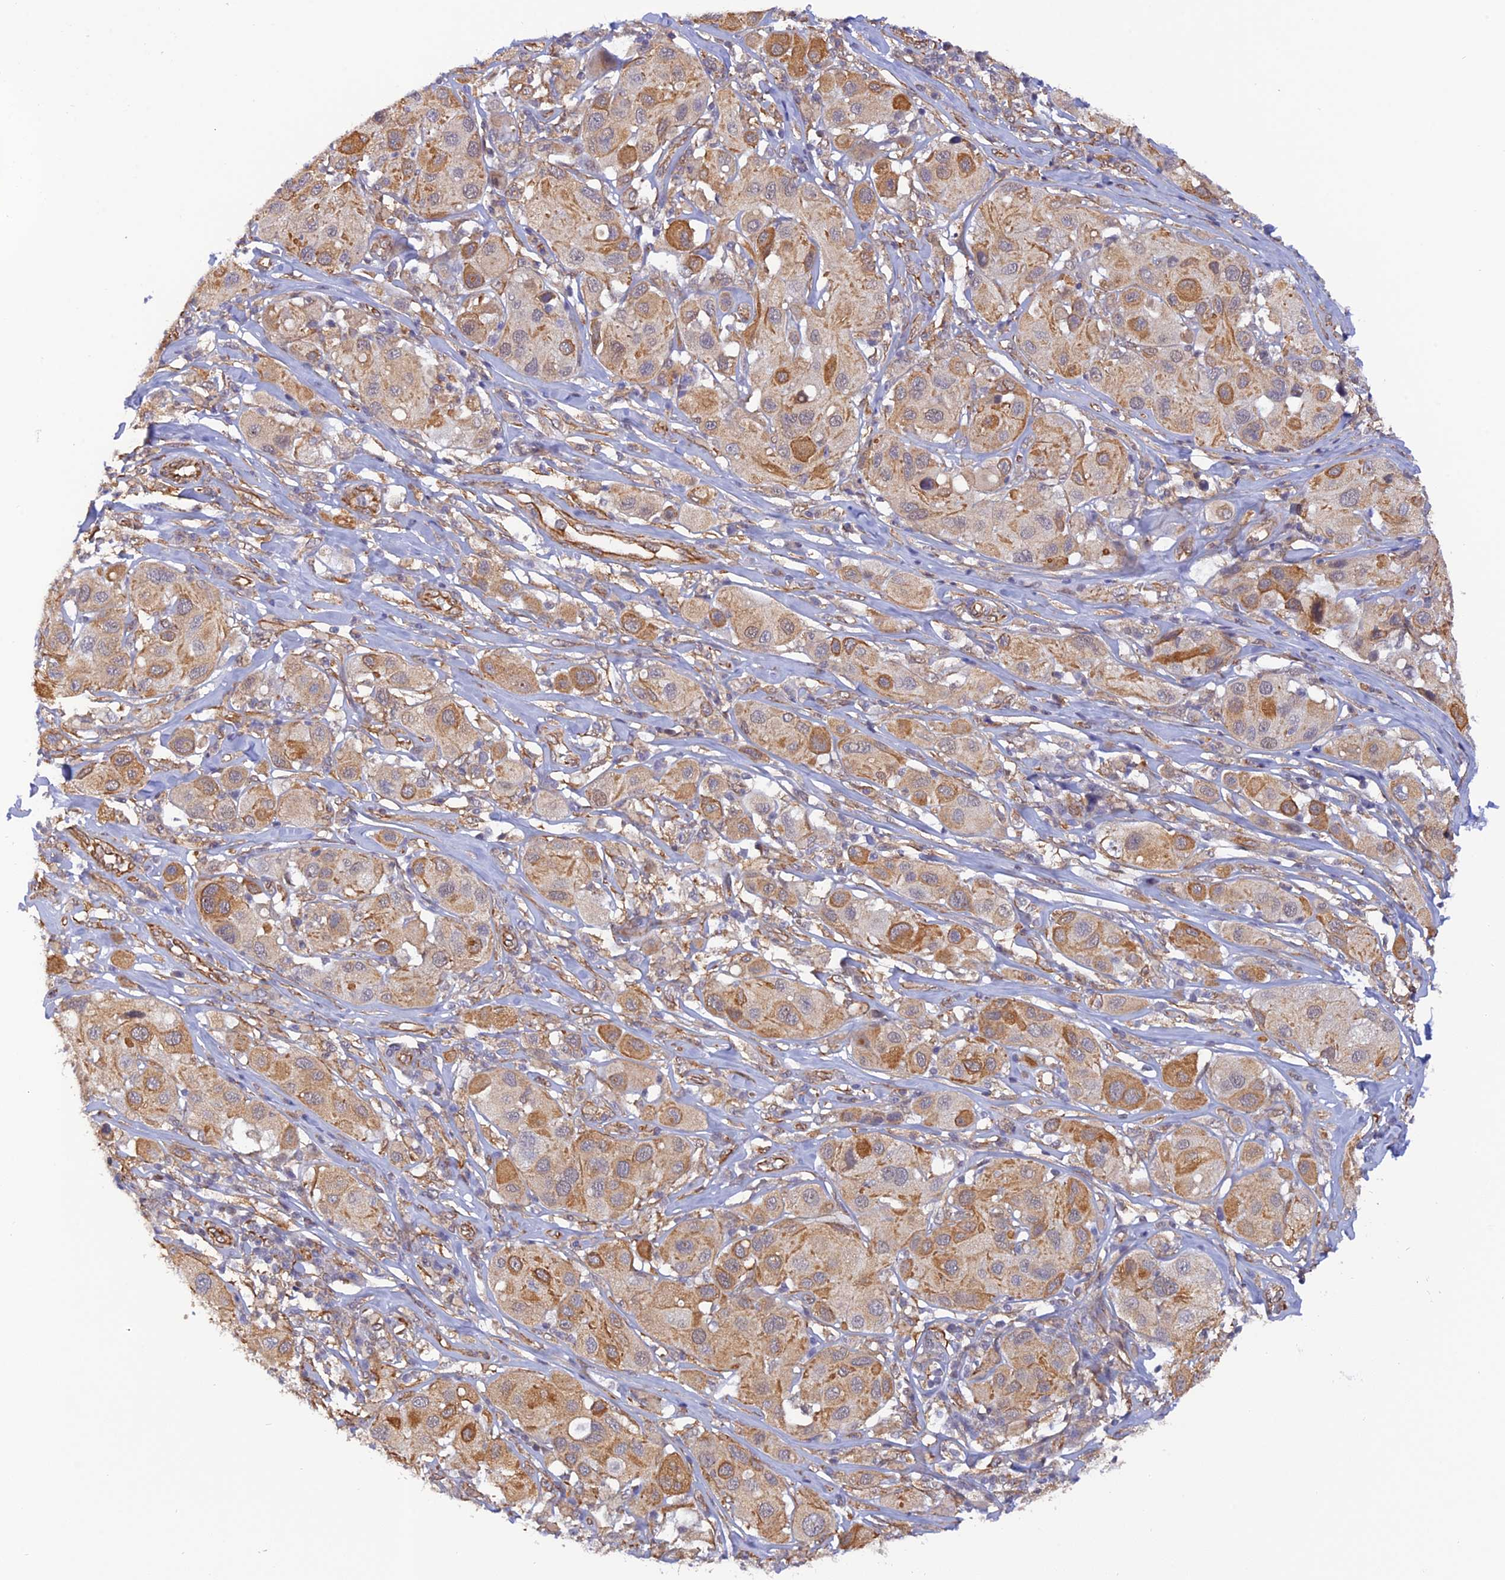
{"staining": {"intensity": "moderate", "quantity": ">75%", "location": "cytoplasmic/membranous"}, "tissue": "melanoma", "cell_type": "Tumor cells", "image_type": "cancer", "snomed": [{"axis": "morphology", "description": "Malignant melanoma, Metastatic site"}, {"axis": "topography", "description": "Skin"}], "caption": "Melanoma stained for a protein (brown) reveals moderate cytoplasmic/membranous positive expression in approximately >75% of tumor cells.", "gene": "PAGR1", "patient": {"sex": "male", "age": 41}}